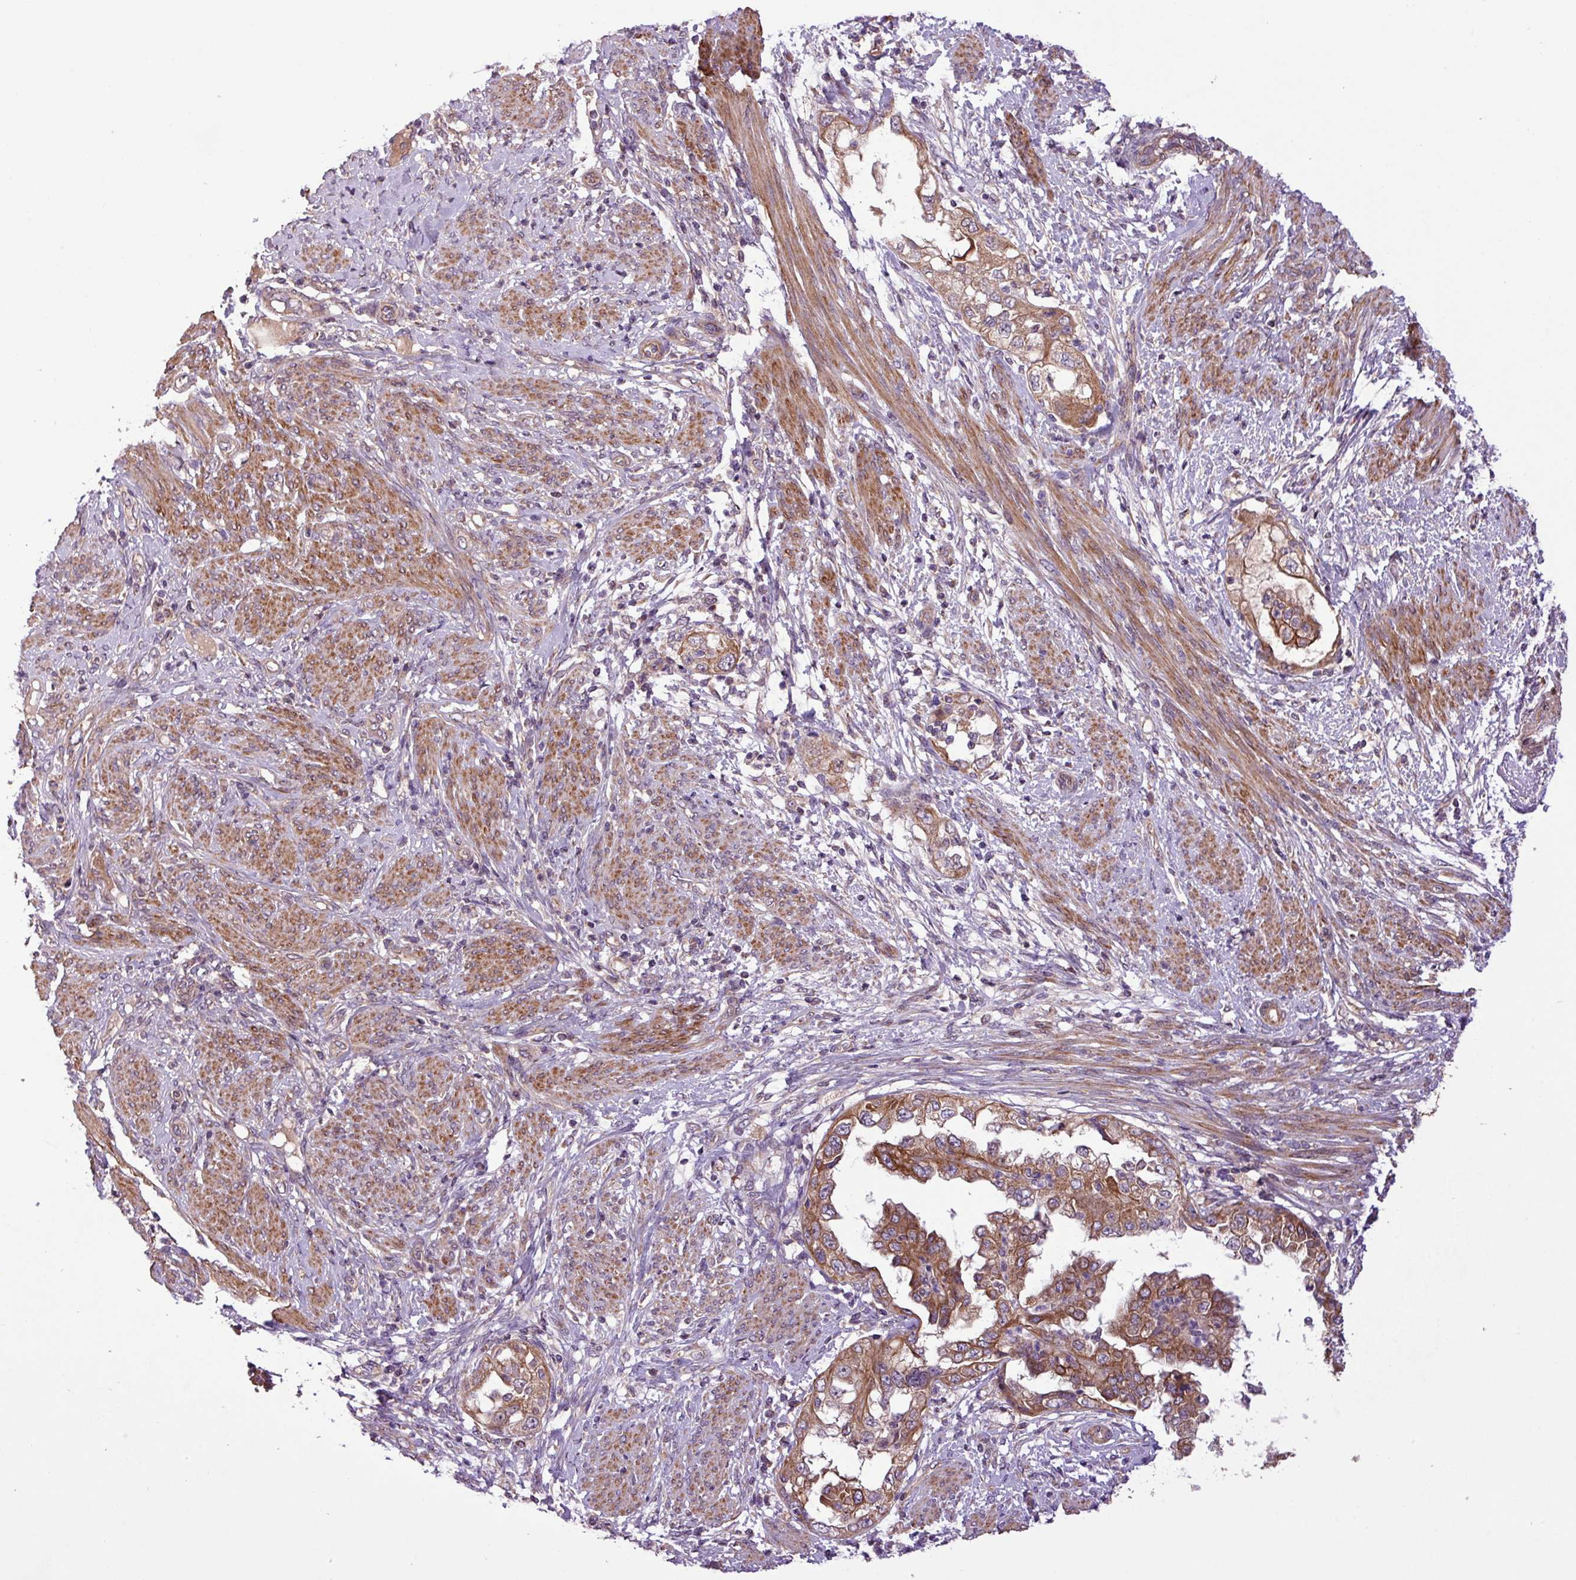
{"staining": {"intensity": "moderate", "quantity": ">75%", "location": "cytoplasmic/membranous"}, "tissue": "endometrial cancer", "cell_type": "Tumor cells", "image_type": "cancer", "snomed": [{"axis": "morphology", "description": "Adenocarcinoma, NOS"}, {"axis": "topography", "description": "Endometrium"}], "caption": "A histopathology image showing moderate cytoplasmic/membranous positivity in approximately >75% of tumor cells in endometrial cancer, as visualized by brown immunohistochemical staining.", "gene": "TIMM10B", "patient": {"sex": "female", "age": 85}}